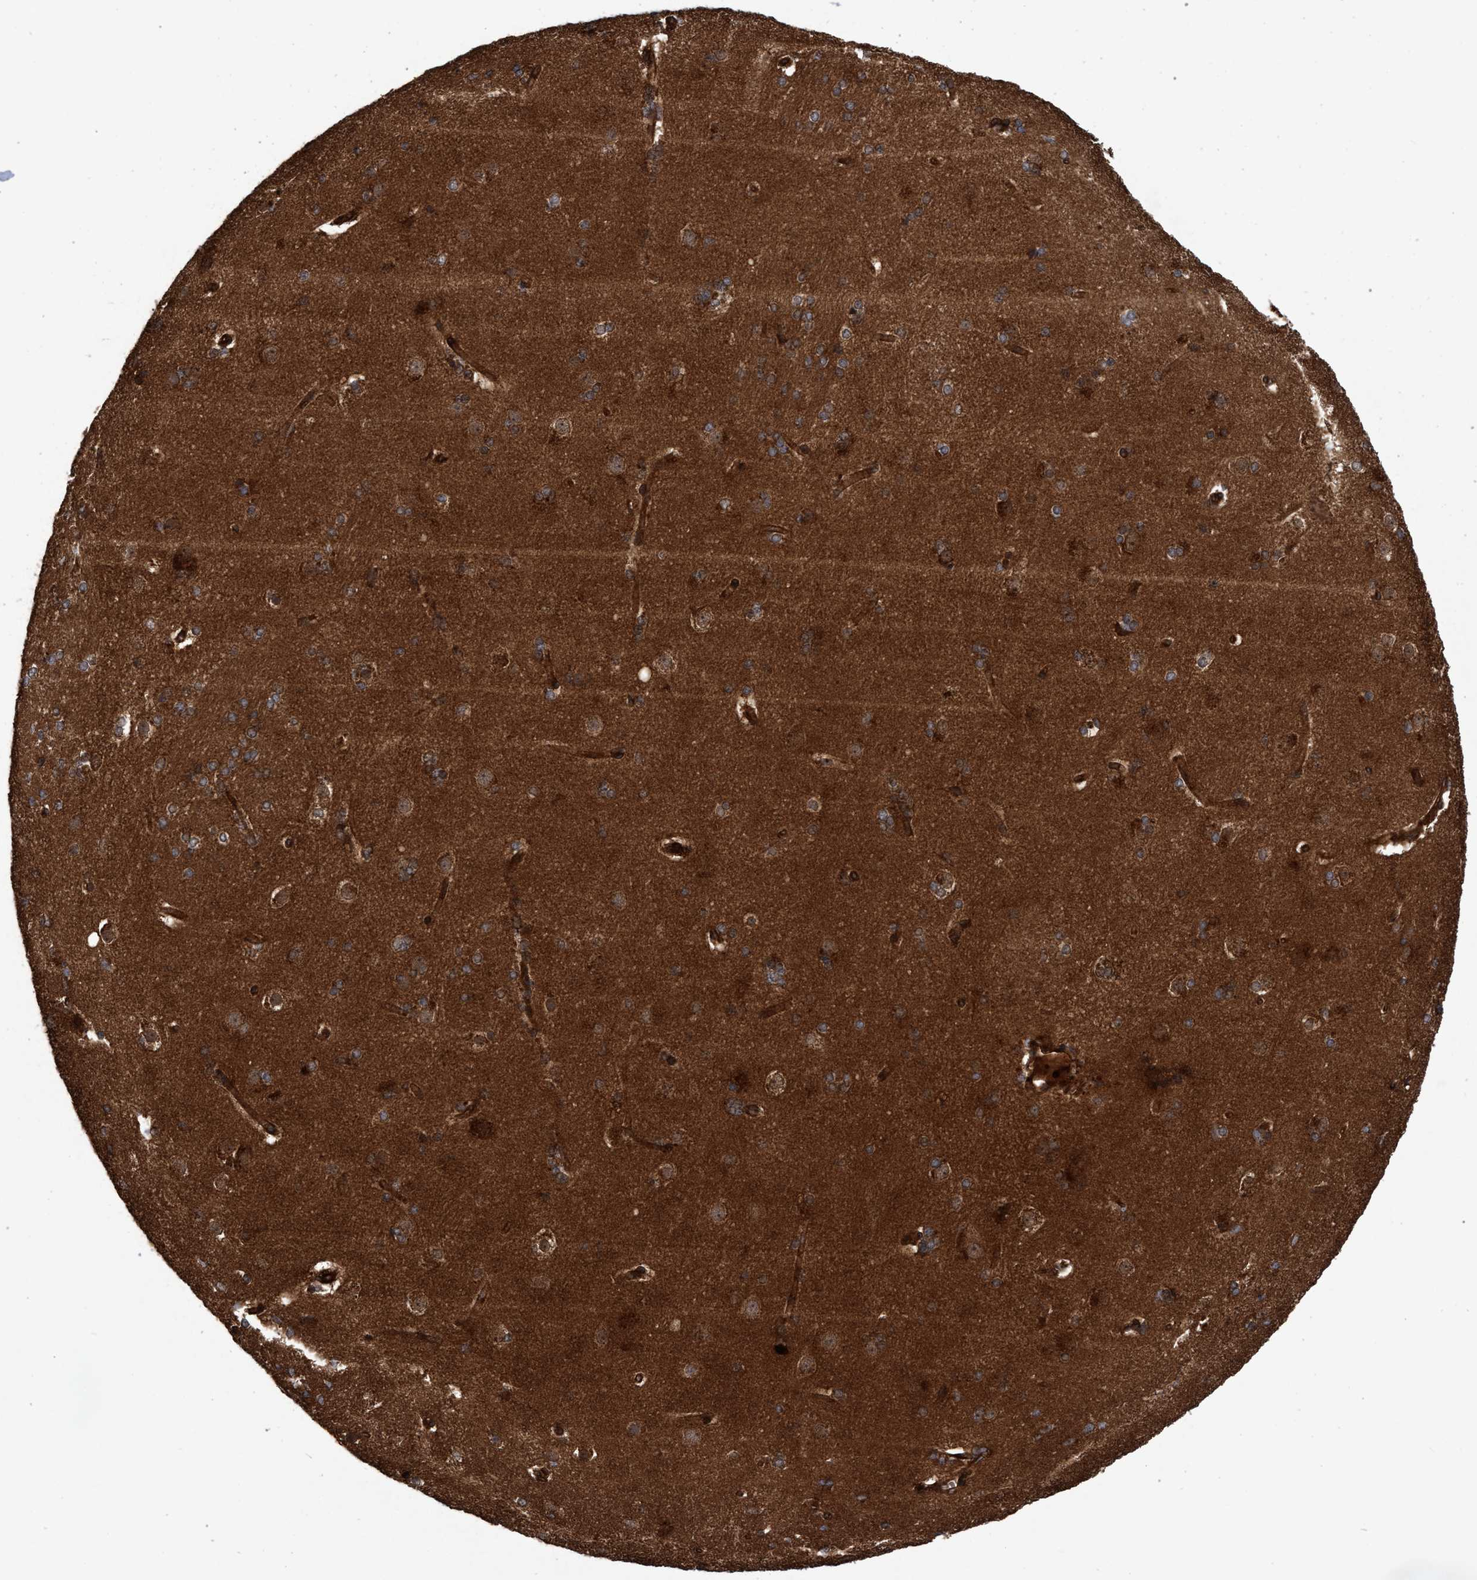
{"staining": {"intensity": "moderate", "quantity": ">75%", "location": "cytoplasmic/membranous"}, "tissue": "caudate", "cell_type": "Glial cells", "image_type": "normal", "snomed": [{"axis": "morphology", "description": "Normal tissue, NOS"}, {"axis": "topography", "description": "Lateral ventricle wall"}], "caption": "Protein analysis of benign caudate displays moderate cytoplasmic/membranous staining in about >75% of glial cells.", "gene": "CHMP6", "patient": {"sex": "female", "age": 19}}